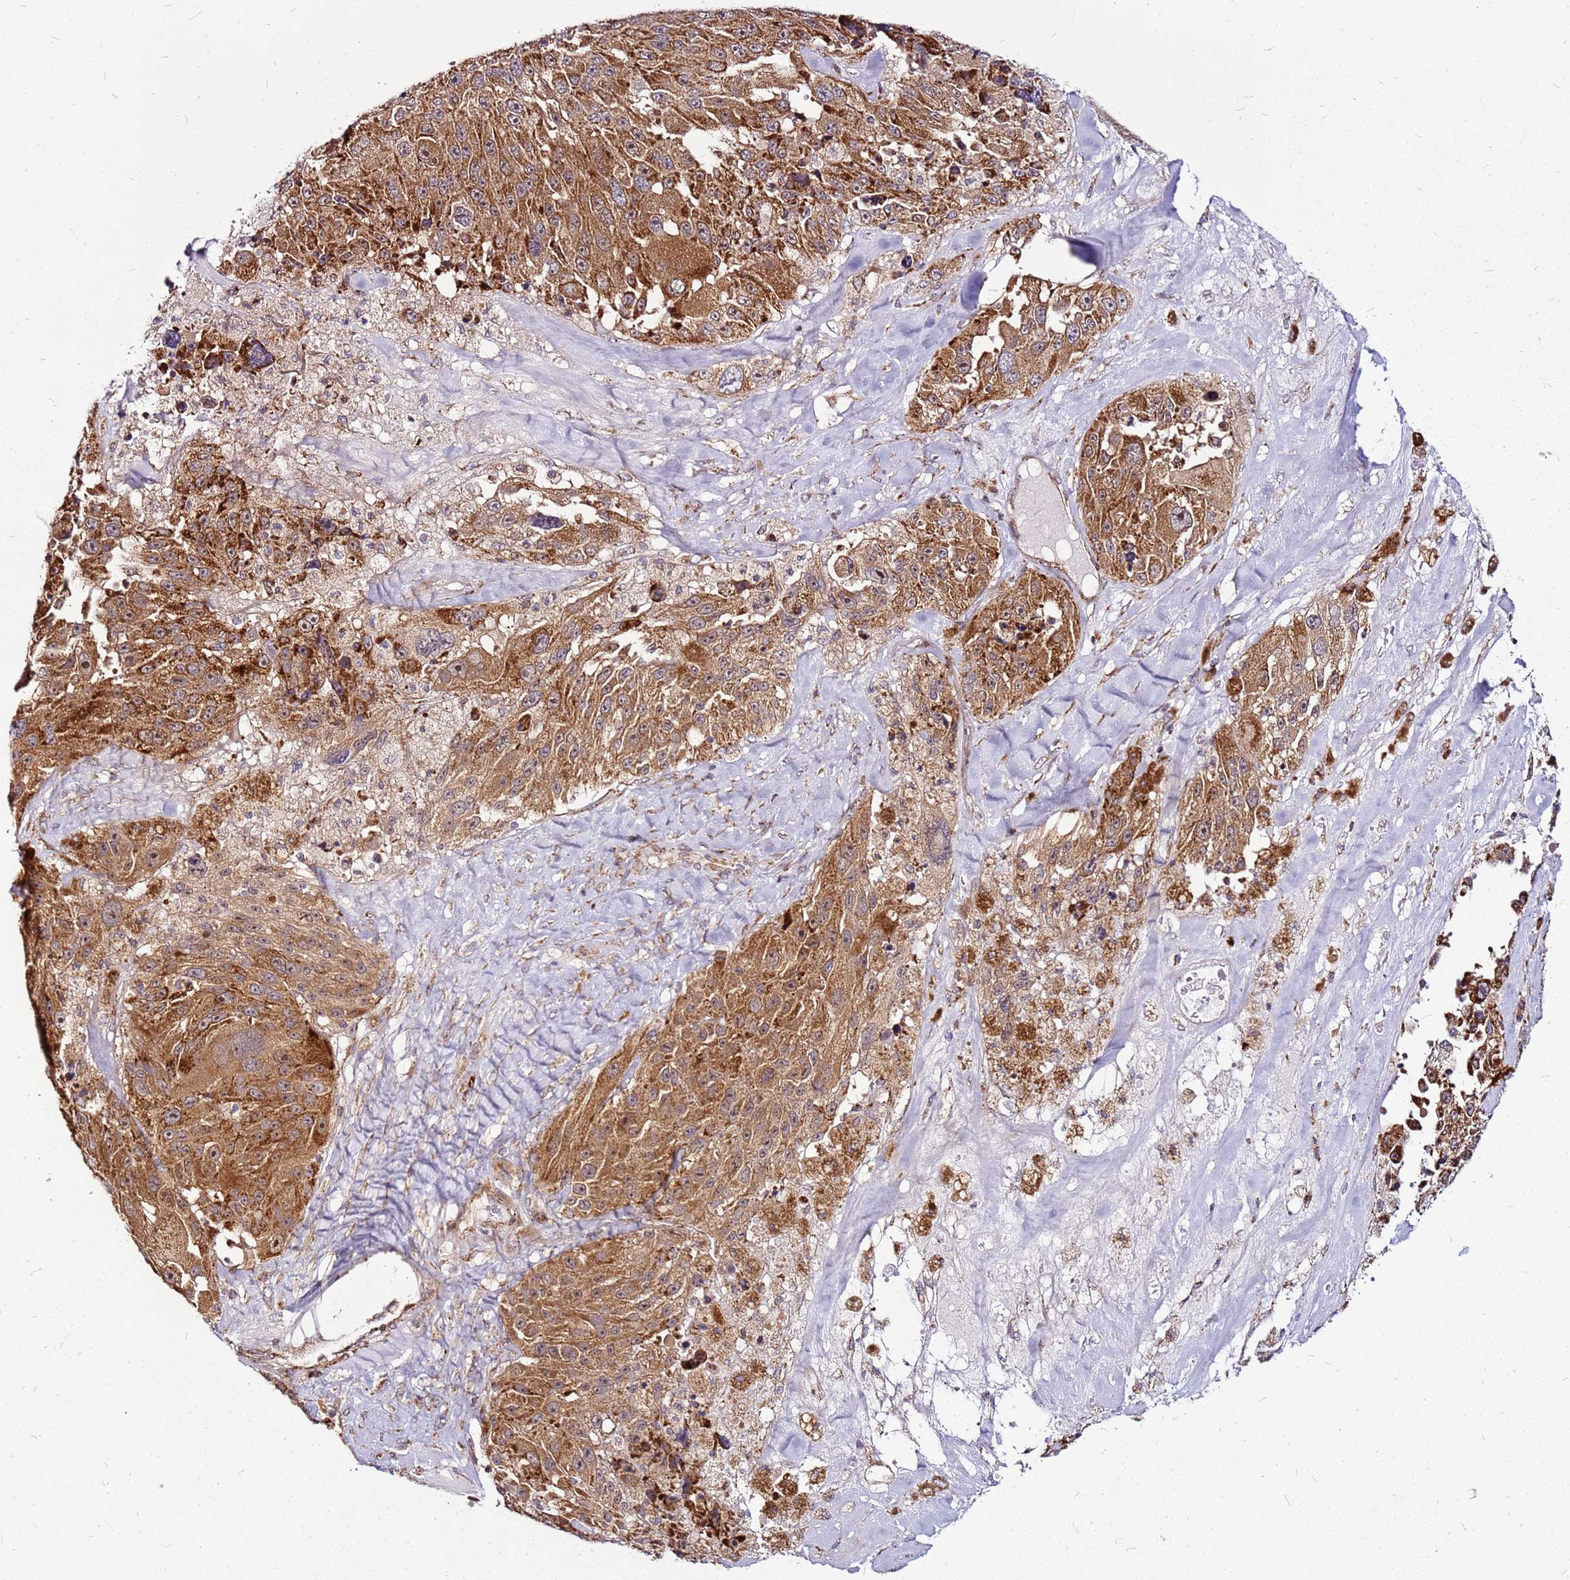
{"staining": {"intensity": "moderate", "quantity": ">75%", "location": "cytoplasmic/membranous"}, "tissue": "melanoma", "cell_type": "Tumor cells", "image_type": "cancer", "snomed": [{"axis": "morphology", "description": "Malignant melanoma, Metastatic site"}, {"axis": "topography", "description": "Lymph node"}], "caption": "A brown stain labels moderate cytoplasmic/membranous expression of a protein in human malignant melanoma (metastatic site) tumor cells. The protein is stained brown, and the nuclei are stained in blue (DAB IHC with brightfield microscopy, high magnification).", "gene": "OR51T1", "patient": {"sex": "male", "age": 62}}